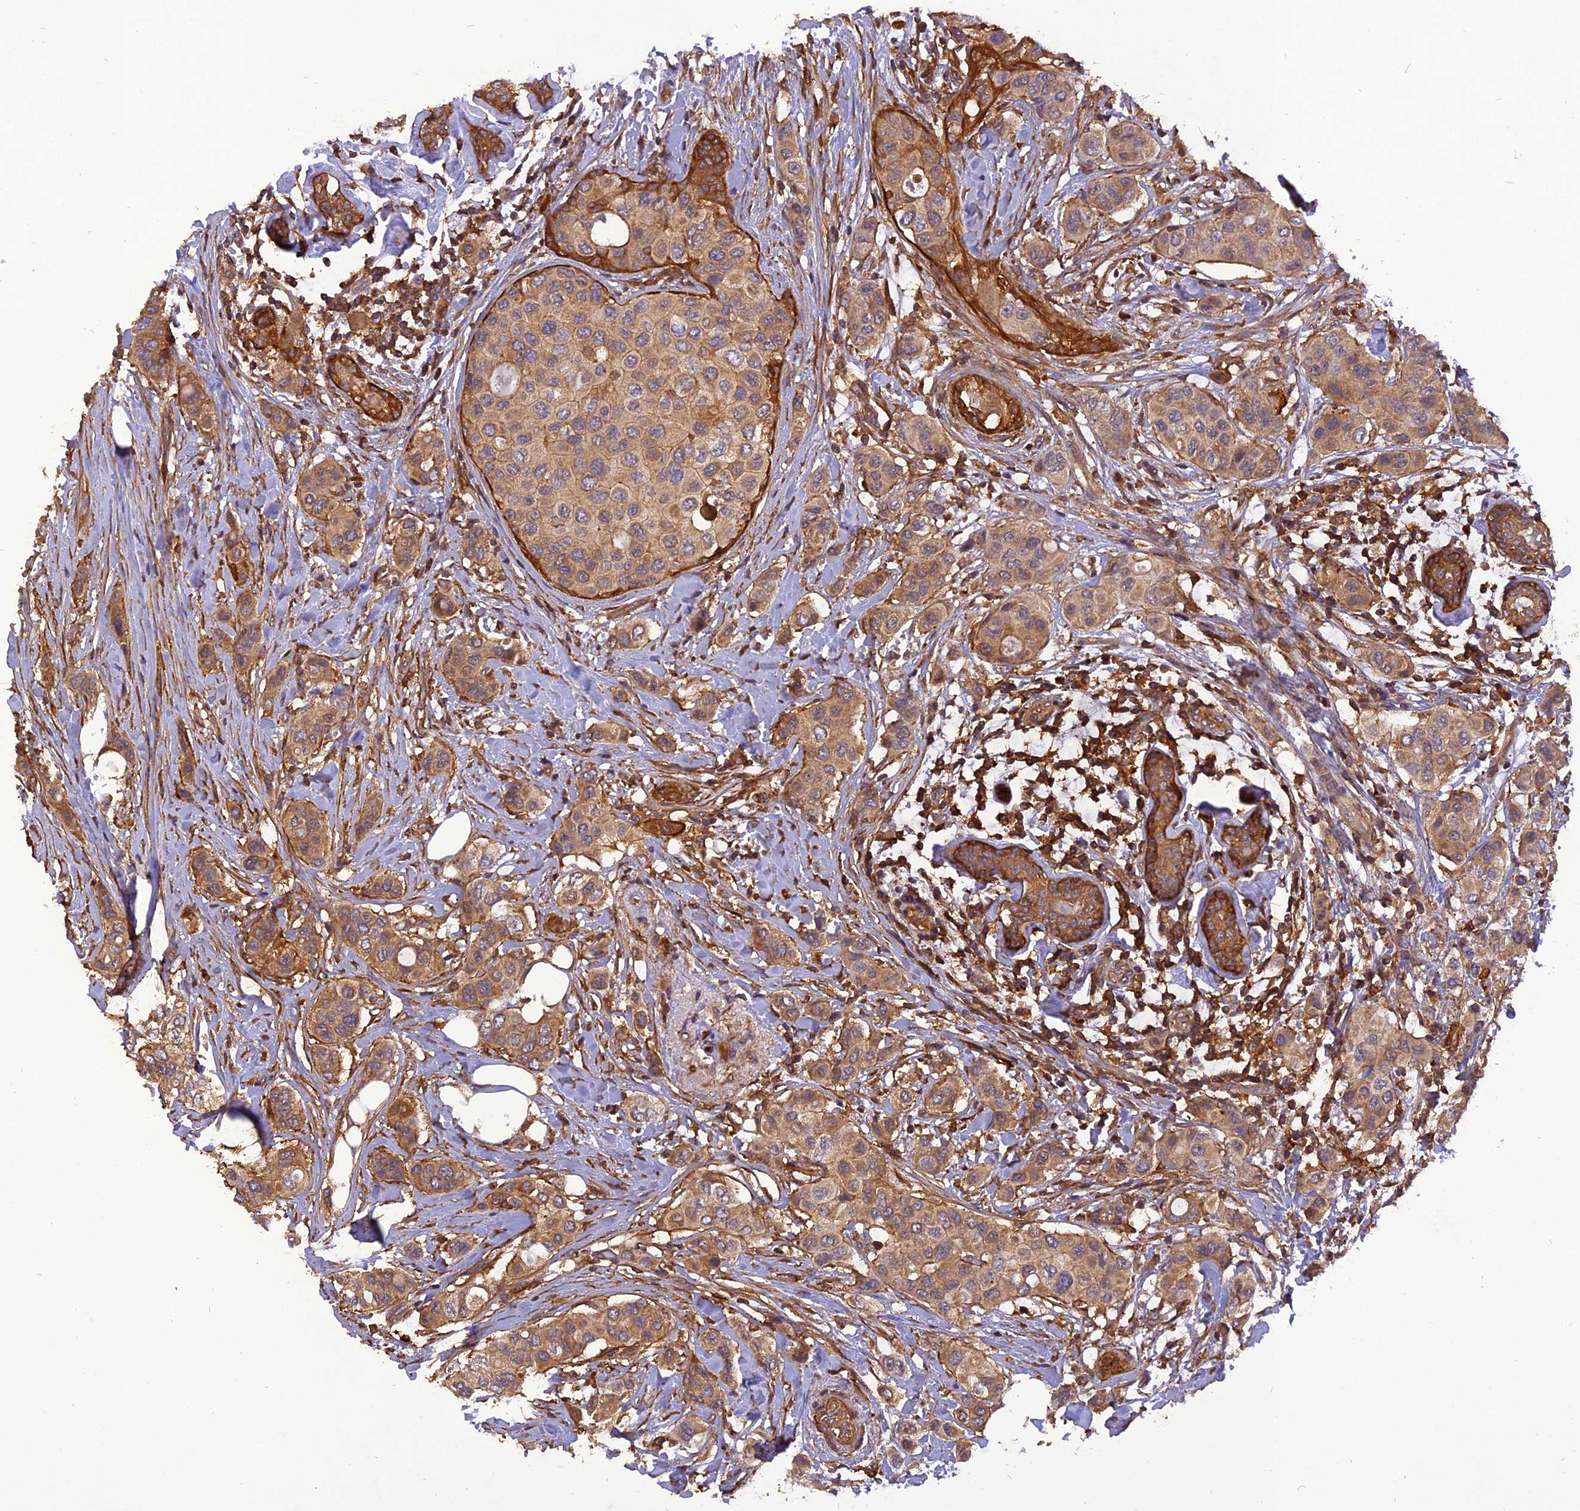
{"staining": {"intensity": "moderate", "quantity": ">75%", "location": "cytoplasmic/membranous"}, "tissue": "breast cancer", "cell_type": "Tumor cells", "image_type": "cancer", "snomed": [{"axis": "morphology", "description": "Lobular carcinoma"}, {"axis": "topography", "description": "Breast"}], "caption": "Human breast lobular carcinoma stained with a protein marker reveals moderate staining in tumor cells.", "gene": "STOML1", "patient": {"sex": "female", "age": 51}}